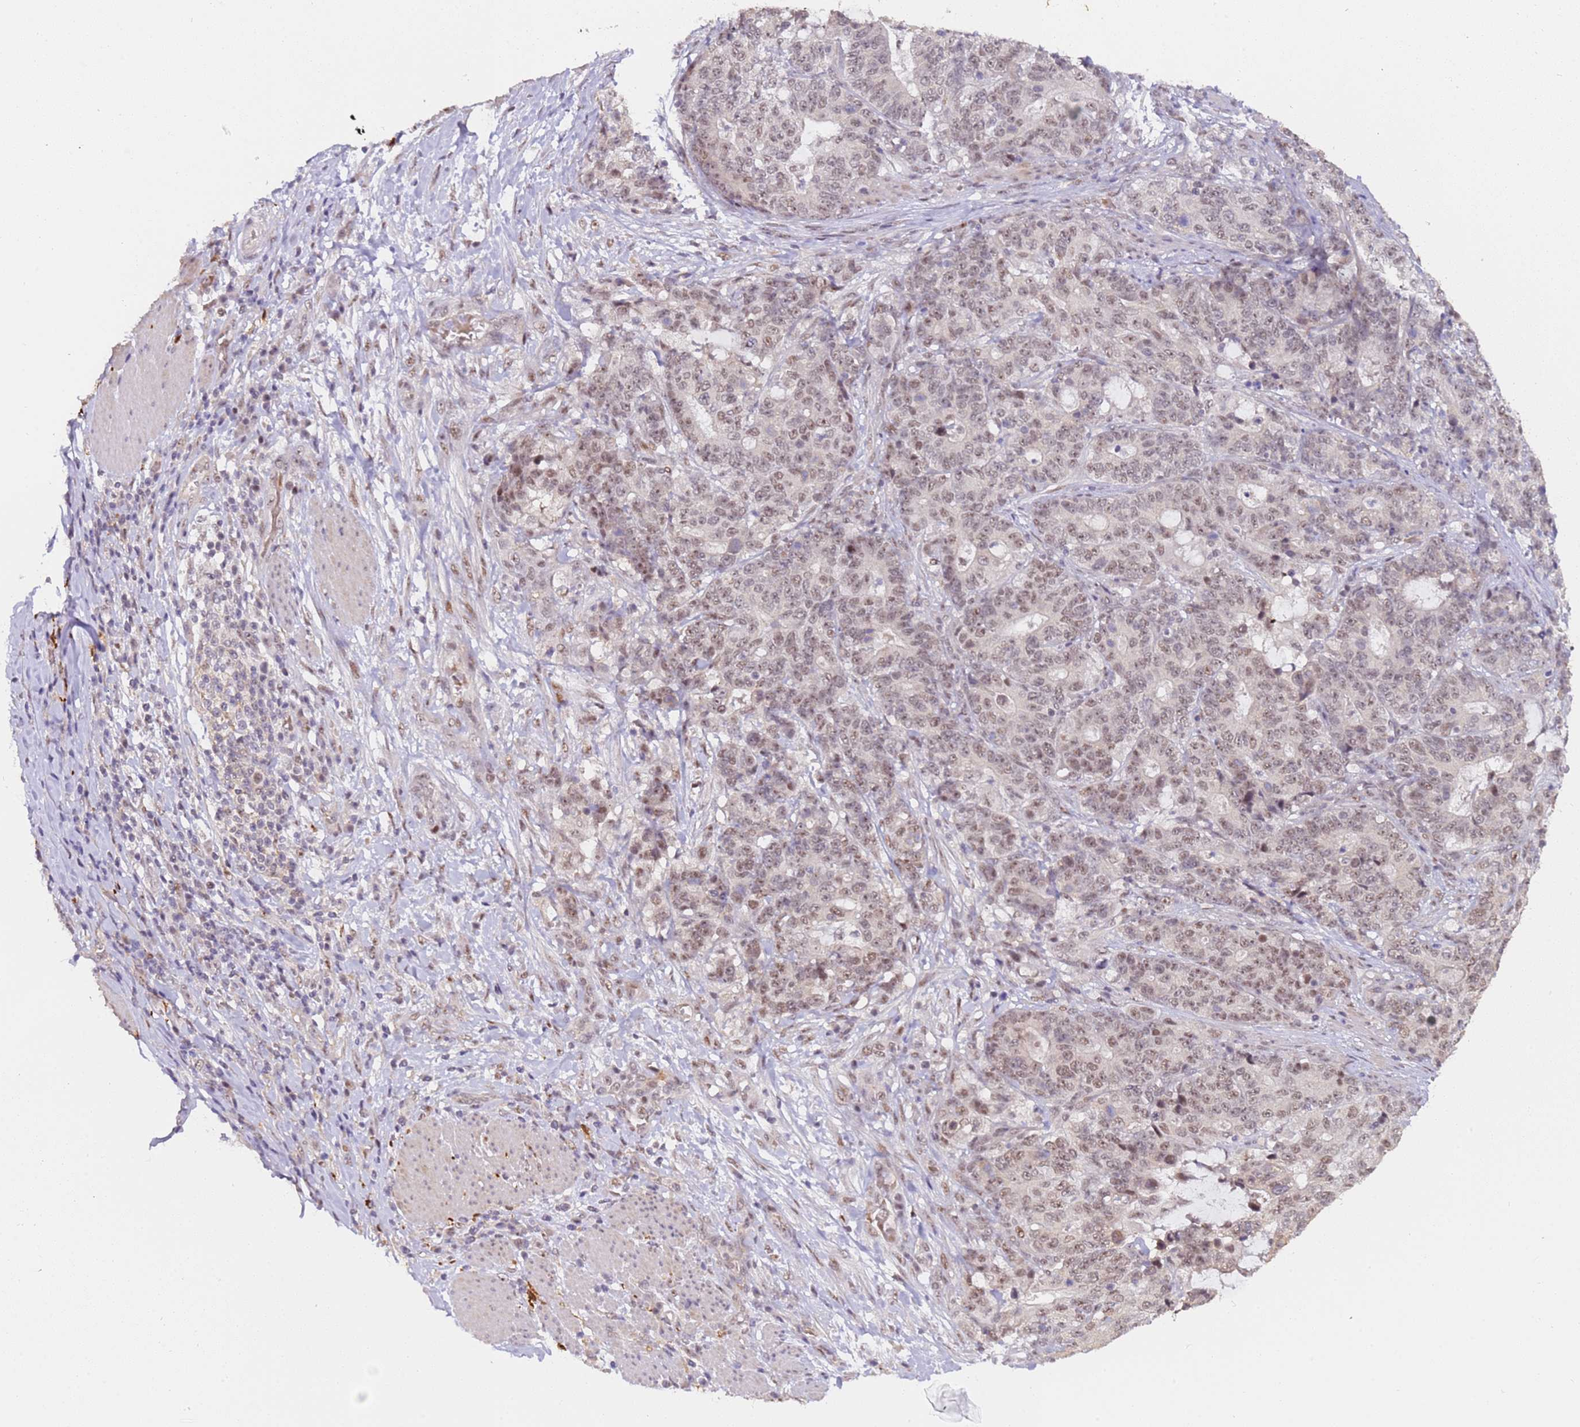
{"staining": {"intensity": "weak", "quantity": "25%-75%", "location": "nuclear"}, "tissue": "stomach cancer", "cell_type": "Tumor cells", "image_type": "cancer", "snomed": [{"axis": "morphology", "description": "Normal tissue, NOS"}, {"axis": "morphology", "description": "Adenocarcinoma, NOS"}, {"axis": "topography", "description": "Stomach"}], "caption": "Weak nuclear protein staining is appreciated in about 25%-75% of tumor cells in stomach adenocarcinoma. The staining is performed using DAB brown chromogen to label protein expression. The nuclei are counter-stained blue using hematoxylin.", "gene": "LGALSL", "patient": {"sex": "female", "age": 64}}